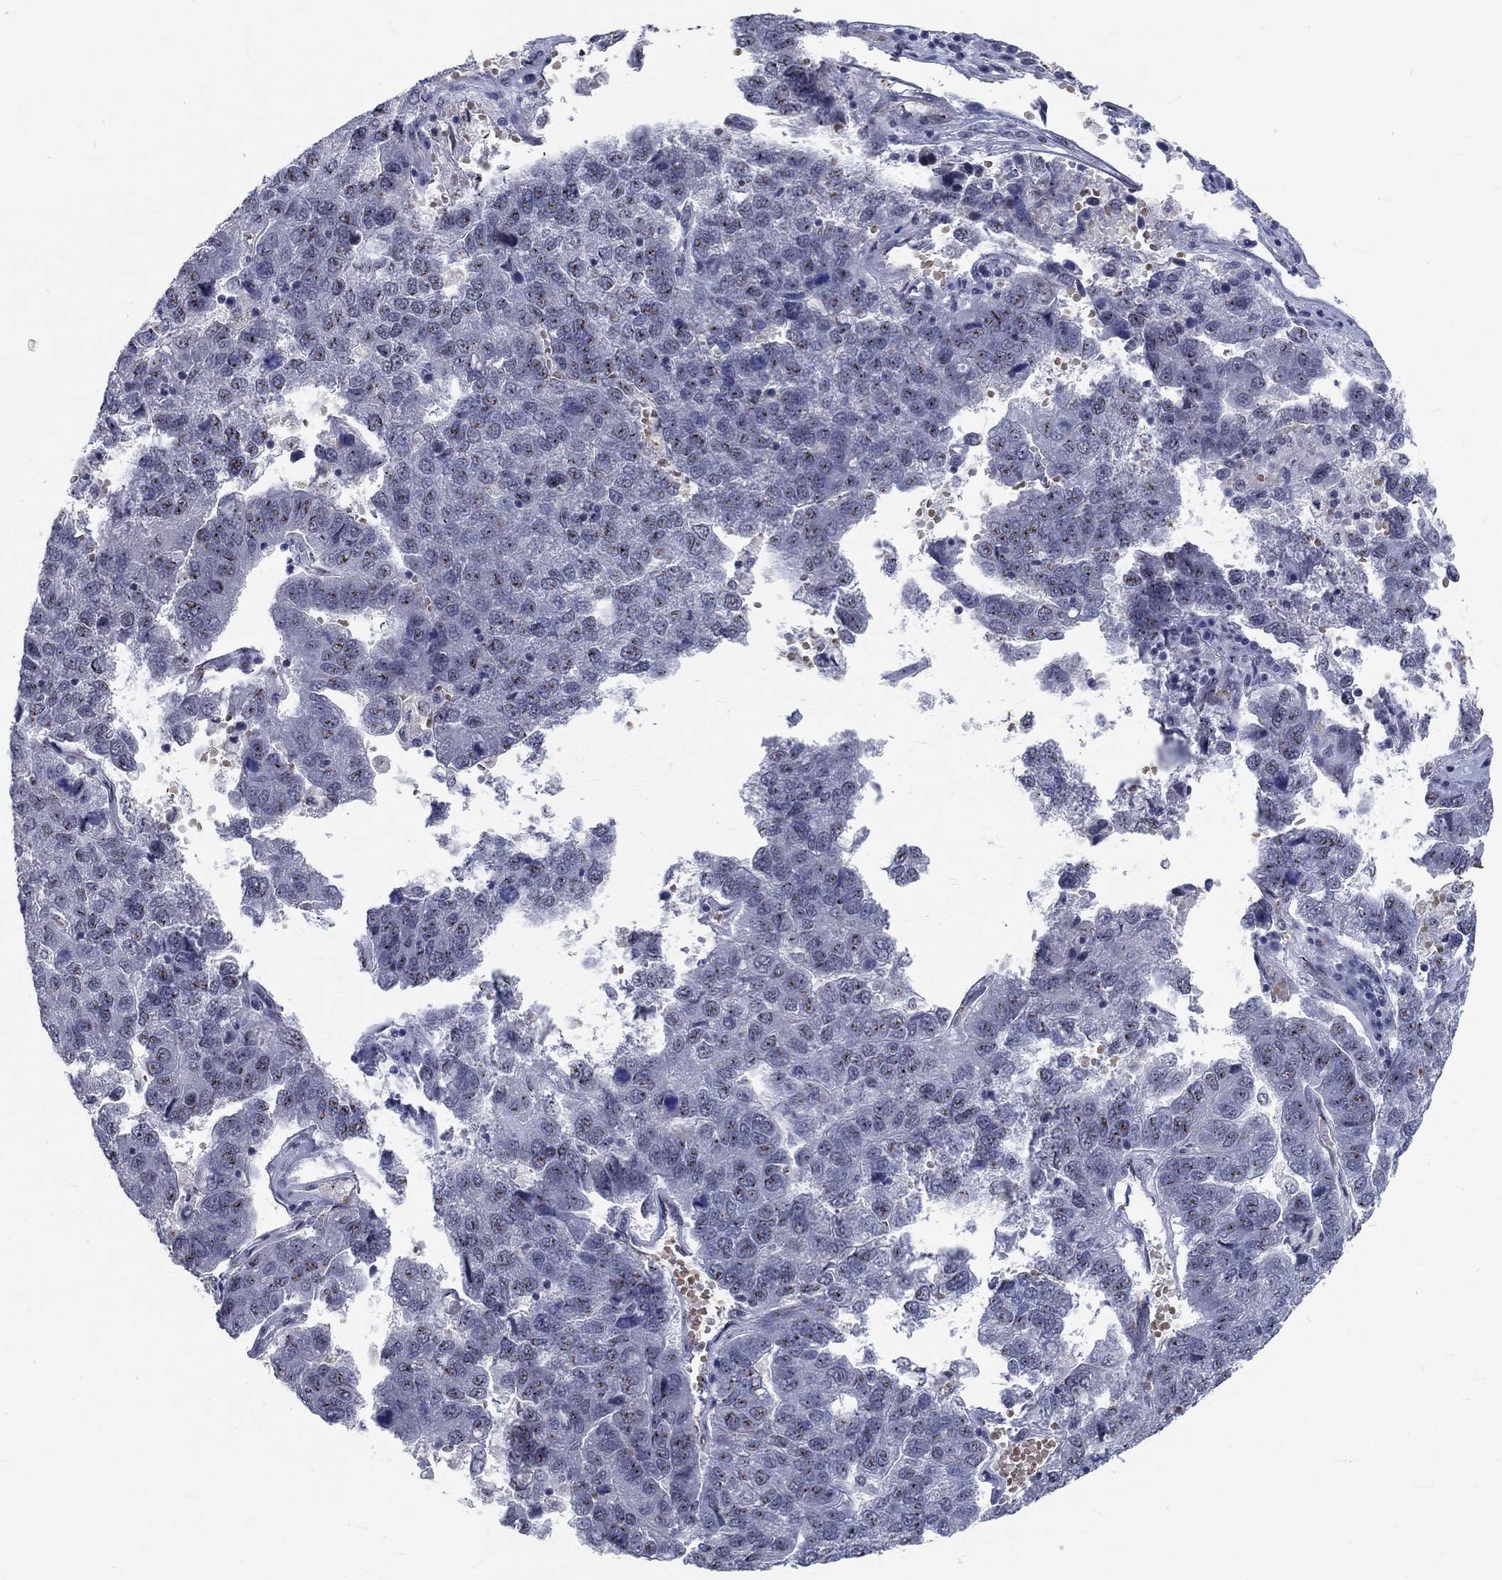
{"staining": {"intensity": "negative", "quantity": "none", "location": "none"}, "tissue": "pancreatic cancer", "cell_type": "Tumor cells", "image_type": "cancer", "snomed": [{"axis": "morphology", "description": "Adenocarcinoma, NOS"}, {"axis": "topography", "description": "Pancreas"}], "caption": "DAB immunohistochemical staining of human pancreatic cancer (adenocarcinoma) exhibits no significant staining in tumor cells.", "gene": "ZBED1", "patient": {"sex": "female", "age": 61}}